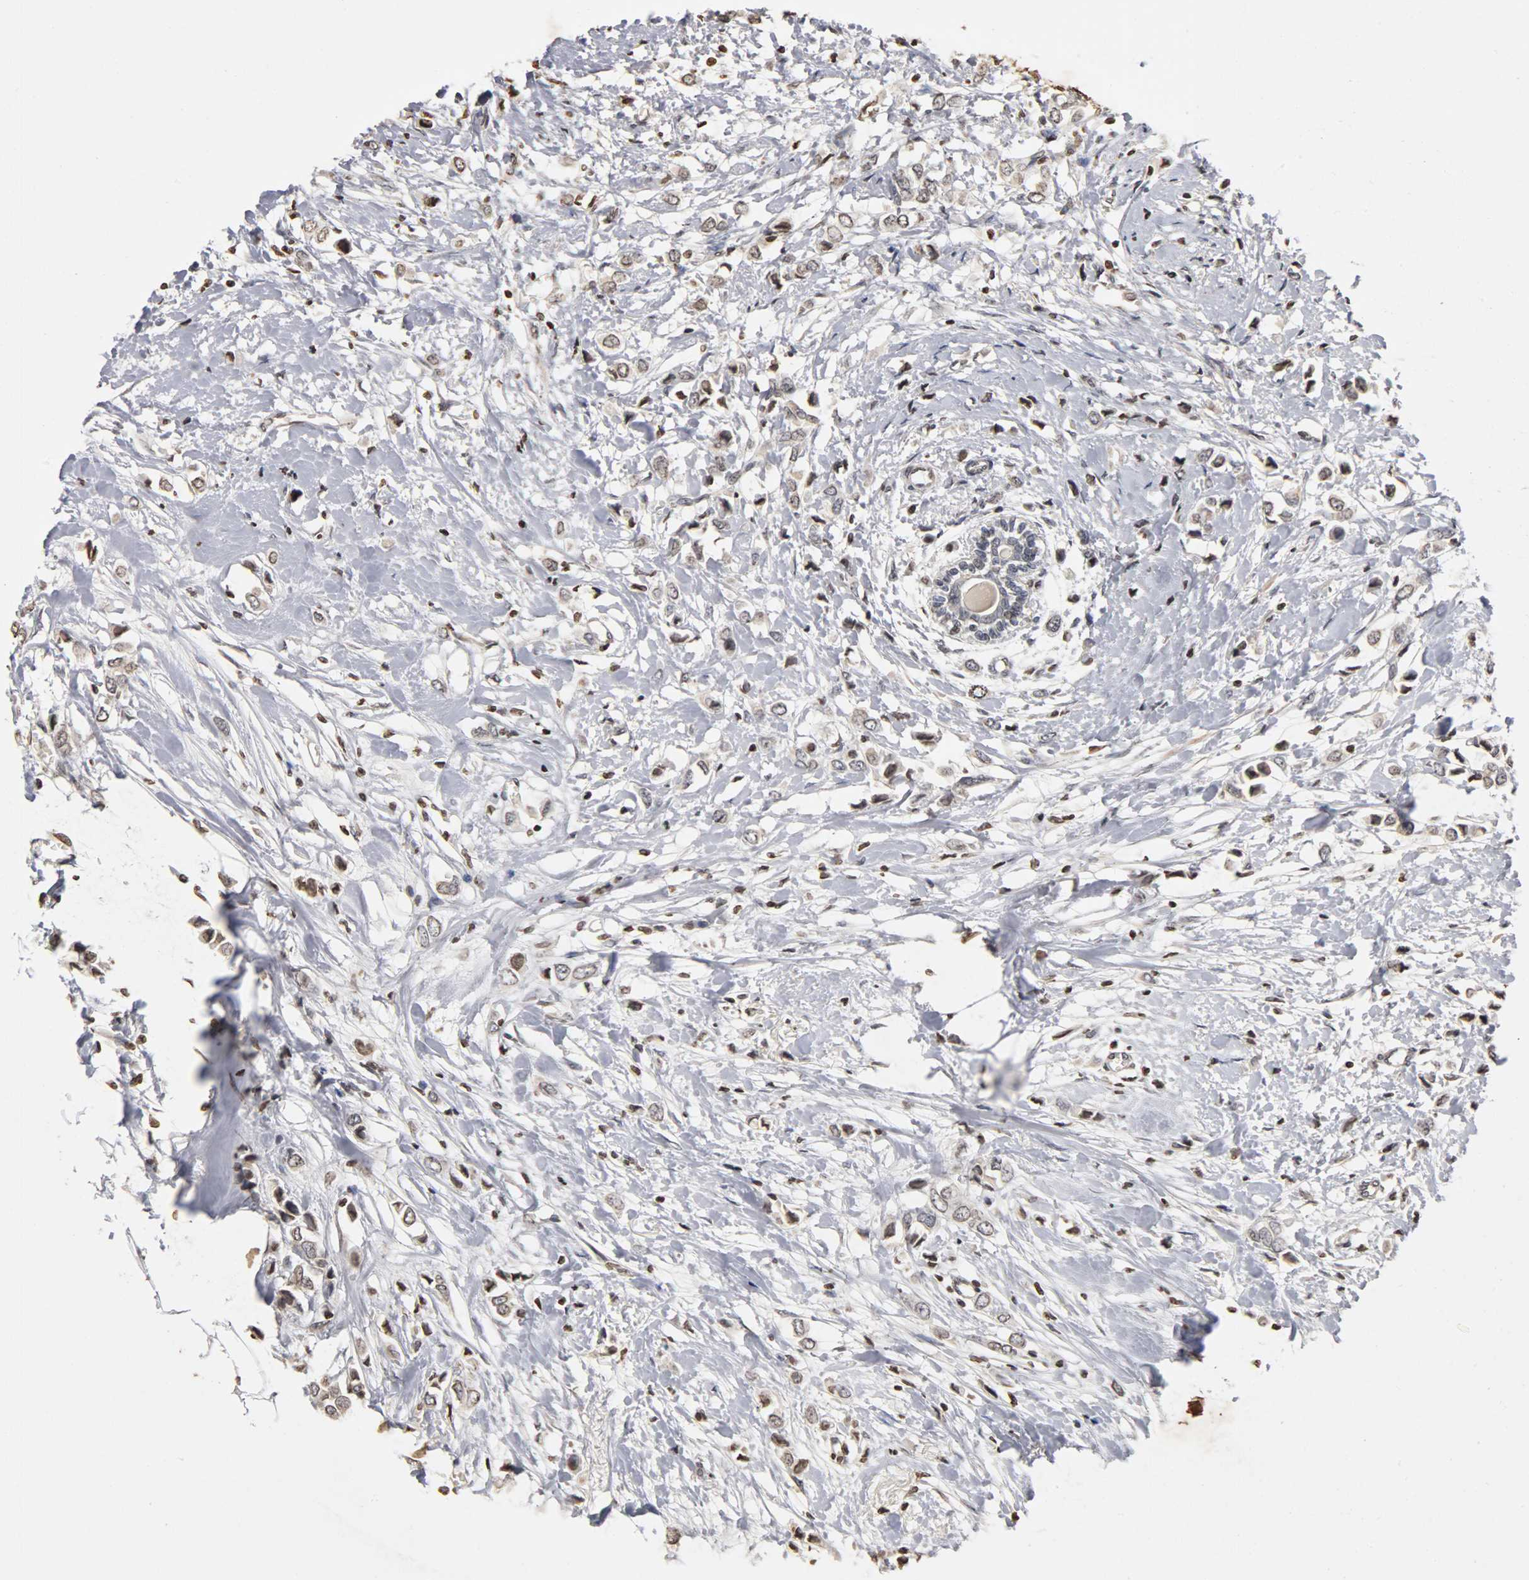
{"staining": {"intensity": "weak", "quantity": "<25%", "location": "nuclear"}, "tissue": "breast cancer", "cell_type": "Tumor cells", "image_type": "cancer", "snomed": [{"axis": "morphology", "description": "Lobular carcinoma"}, {"axis": "topography", "description": "Breast"}], "caption": "Immunohistochemistry (IHC) photomicrograph of human breast cancer stained for a protein (brown), which exhibits no staining in tumor cells.", "gene": "ERCC2", "patient": {"sex": "female", "age": 51}}